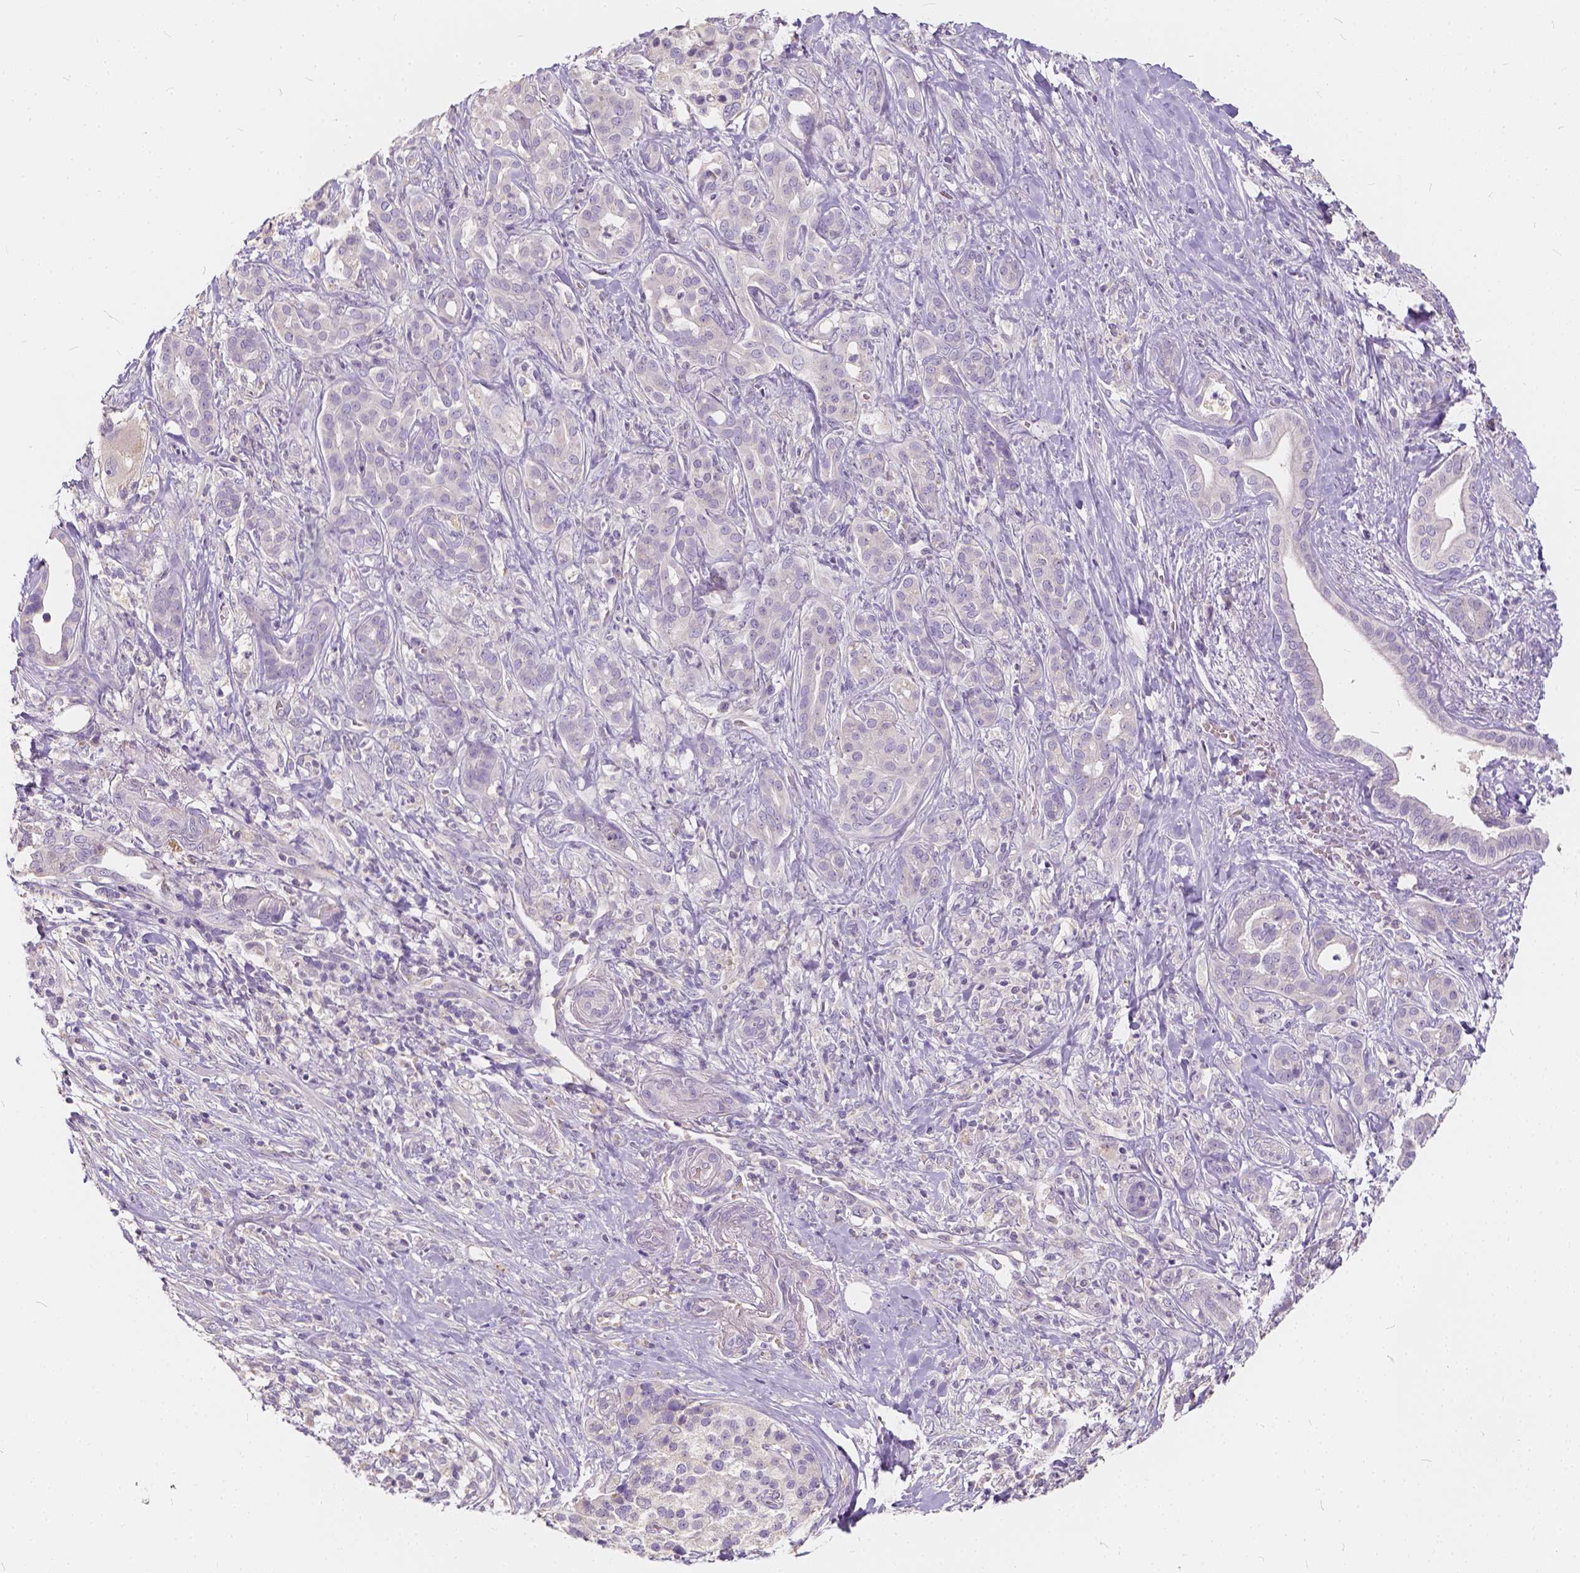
{"staining": {"intensity": "negative", "quantity": "none", "location": "none"}, "tissue": "pancreatic cancer", "cell_type": "Tumor cells", "image_type": "cancer", "snomed": [{"axis": "morphology", "description": "Normal tissue, NOS"}, {"axis": "morphology", "description": "Inflammation, NOS"}, {"axis": "morphology", "description": "Adenocarcinoma, NOS"}, {"axis": "topography", "description": "Pancreas"}], "caption": "IHC of human pancreatic cancer (adenocarcinoma) demonstrates no staining in tumor cells. The staining was performed using DAB to visualize the protein expression in brown, while the nuclei were stained in blue with hematoxylin (Magnification: 20x).", "gene": "KIAA0513", "patient": {"sex": "male", "age": 57}}